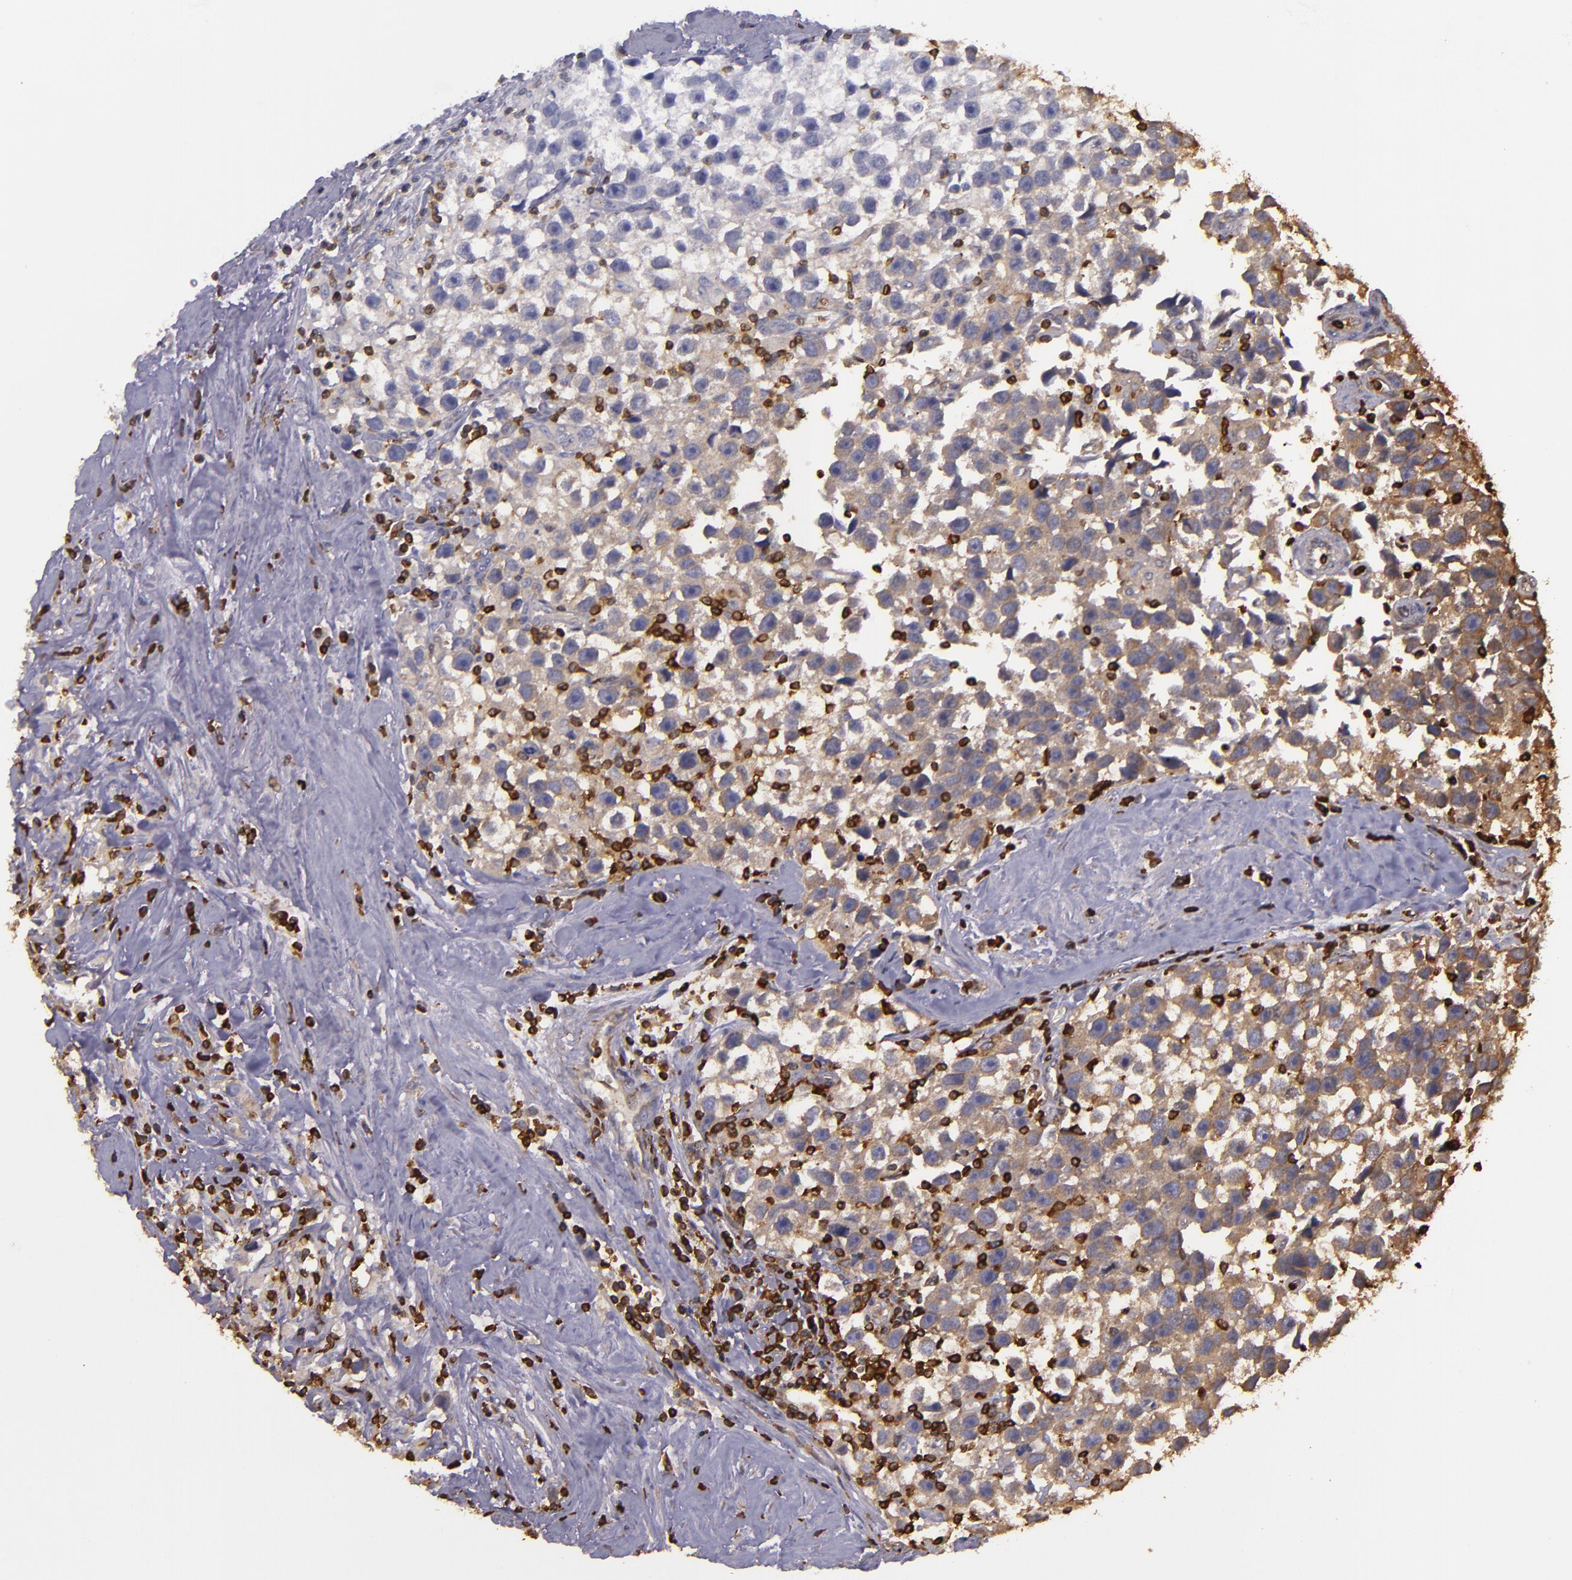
{"staining": {"intensity": "weak", "quantity": "<25%", "location": "cytoplasmic/membranous"}, "tissue": "testis cancer", "cell_type": "Tumor cells", "image_type": "cancer", "snomed": [{"axis": "morphology", "description": "Seminoma, NOS"}, {"axis": "topography", "description": "Testis"}], "caption": "Tumor cells are negative for brown protein staining in seminoma (testis).", "gene": "SLC9A3R1", "patient": {"sex": "male", "age": 43}}